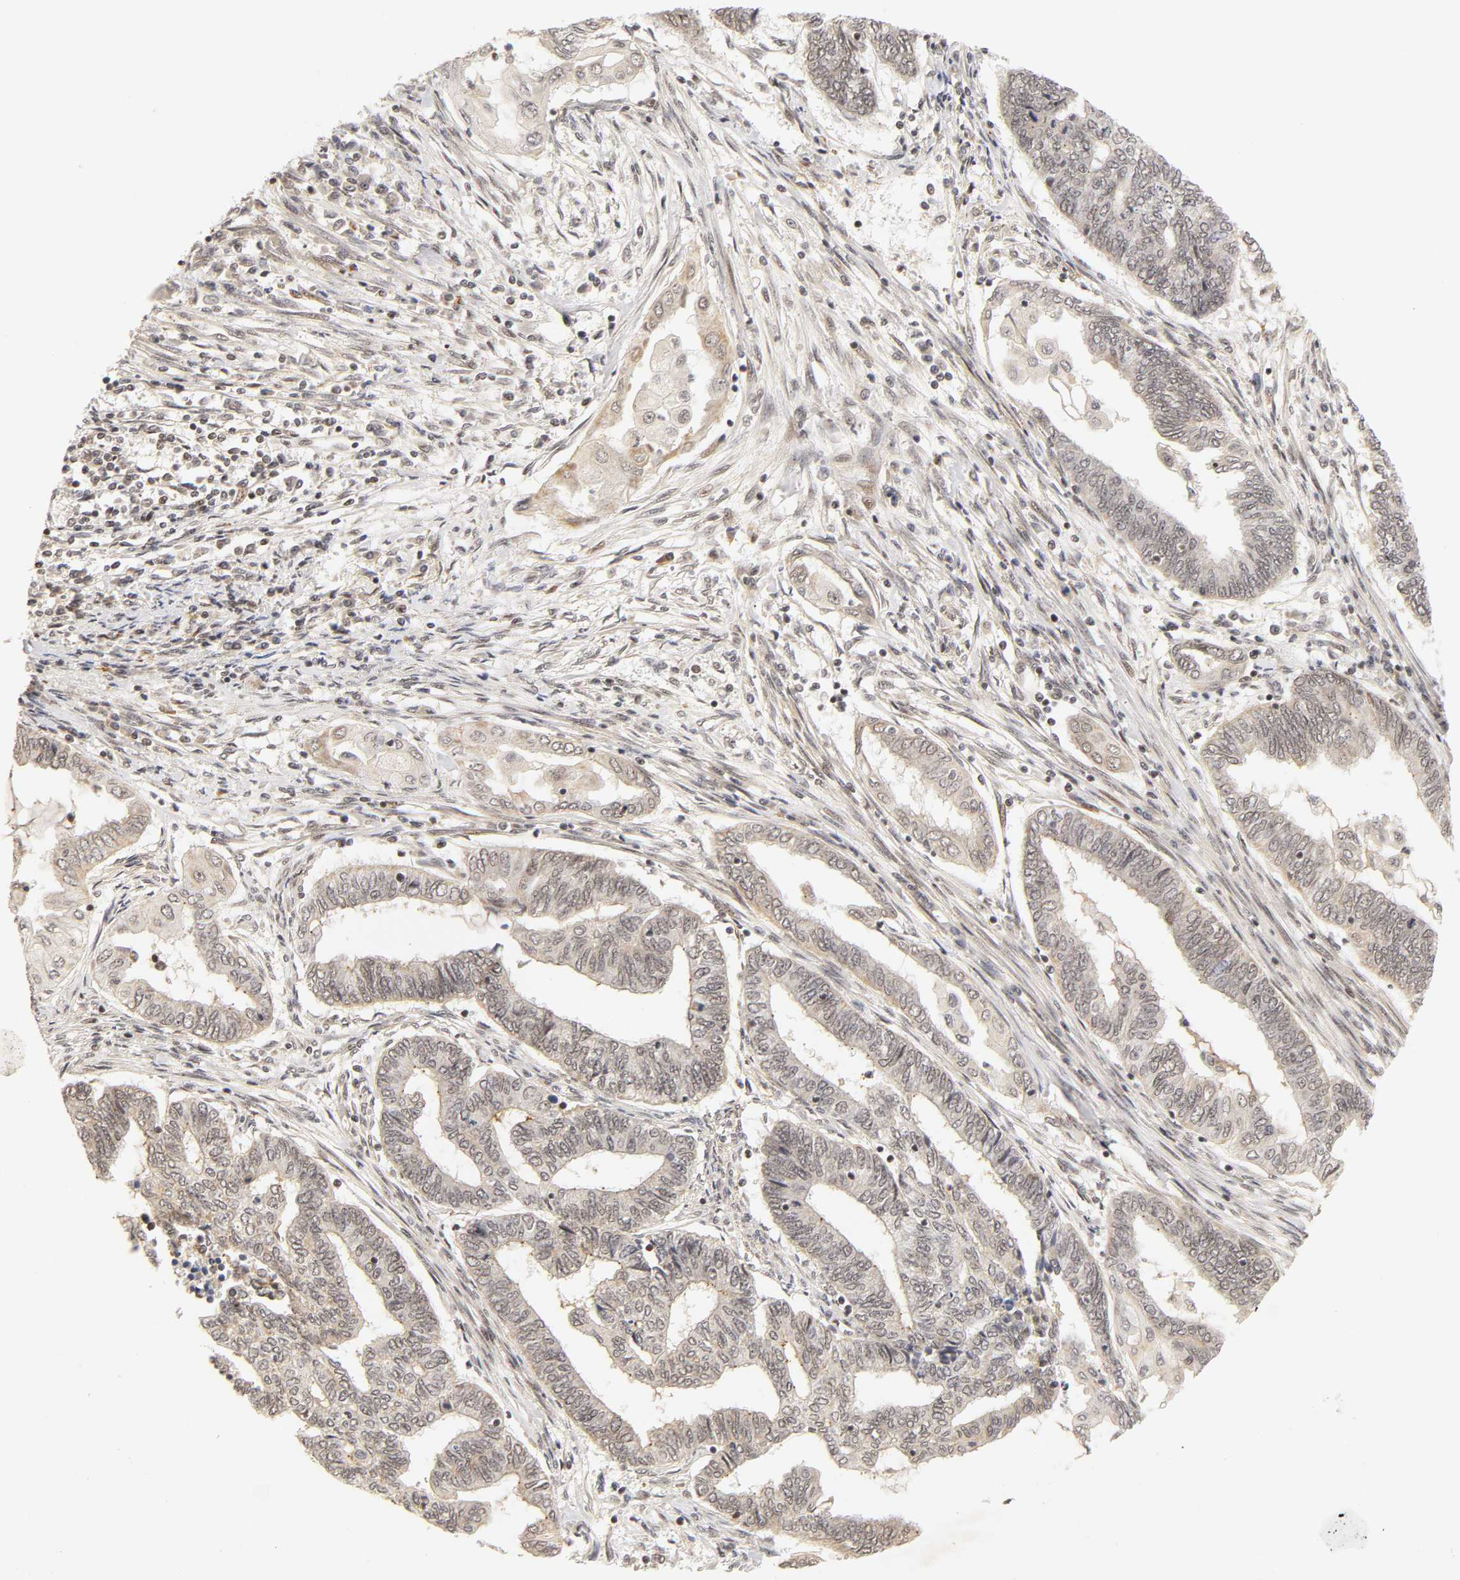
{"staining": {"intensity": "negative", "quantity": "none", "location": "none"}, "tissue": "endometrial cancer", "cell_type": "Tumor cells", "image_type": "cancer", "snomed": [{"axis": "morphology", "description": "Adenocarcinoma, NOS"}, {"axis": "topography", "description": "Uterus"}, {"axis": "topography", "description": "Endometrium"}], "caption": "High power microscopy photomicrograph of an immunohistochemistry micrograph of endometrial cancer (adenocarcinoma), revealing no significant expression in tumor cells.", "gene": "TAF10", "patient": {"sex": "female", "age": 70}}